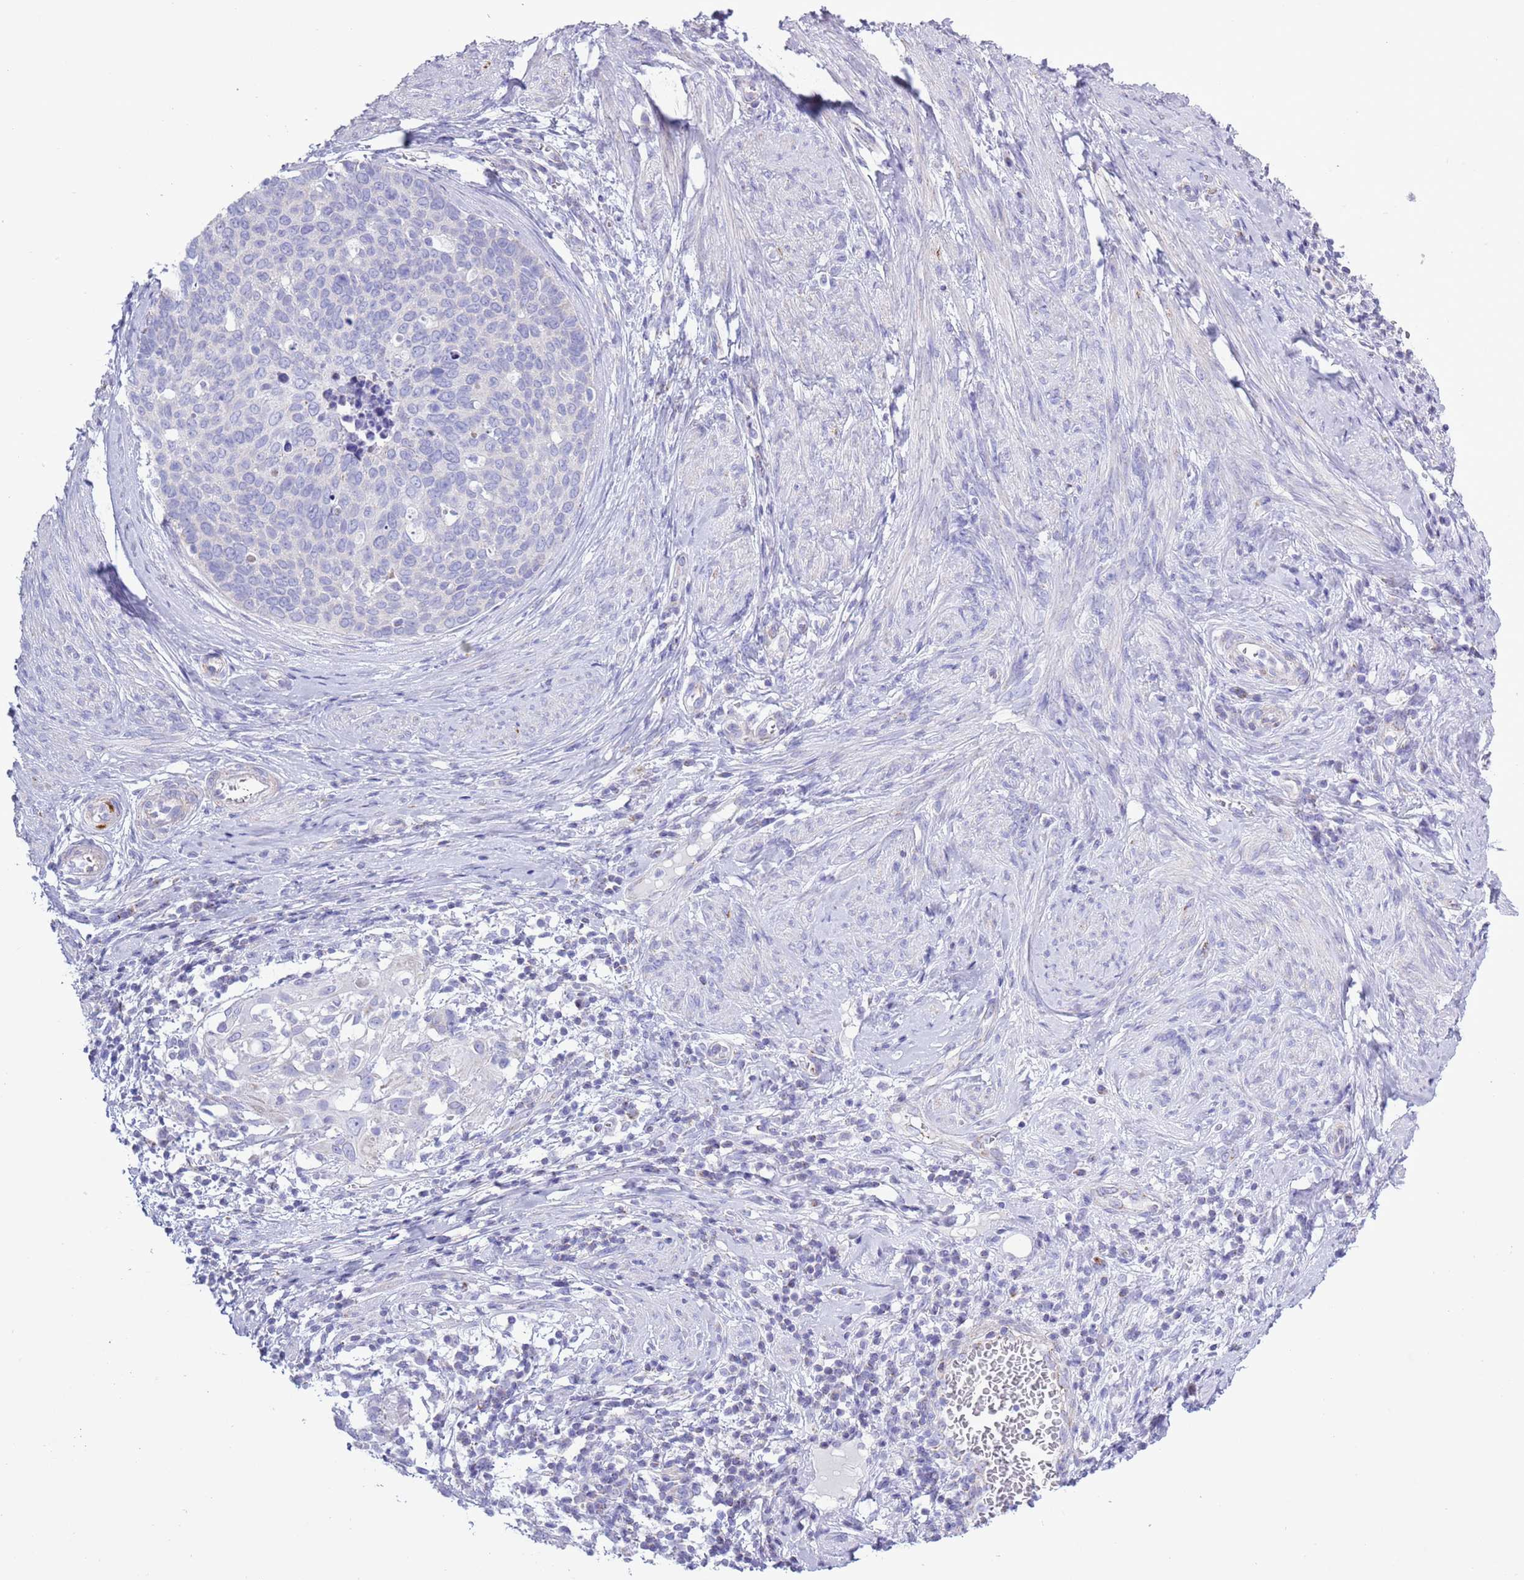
{"staining": {"intensity": "negative", "quantity": "none", "location": "none"}, "tissue": "cervical cancer", "cell_type": "Tumor cells", "image_type": "cancer", "snomed": [{"axis": "morphology", "description": "Squamous cell carcinoma, NOS"}, {"axis": "topography", "description": "Cervix"}], "caption": "The immunohistochemistry image has no significant positivity in tumor cells of cervical cancer (squamous cell carcinoma) tissue. (Immunohistochemistry, brightfield microscopy, high magnification).", "gene": "MOCOS", "patient": {"sex": "female", "age": 80}}